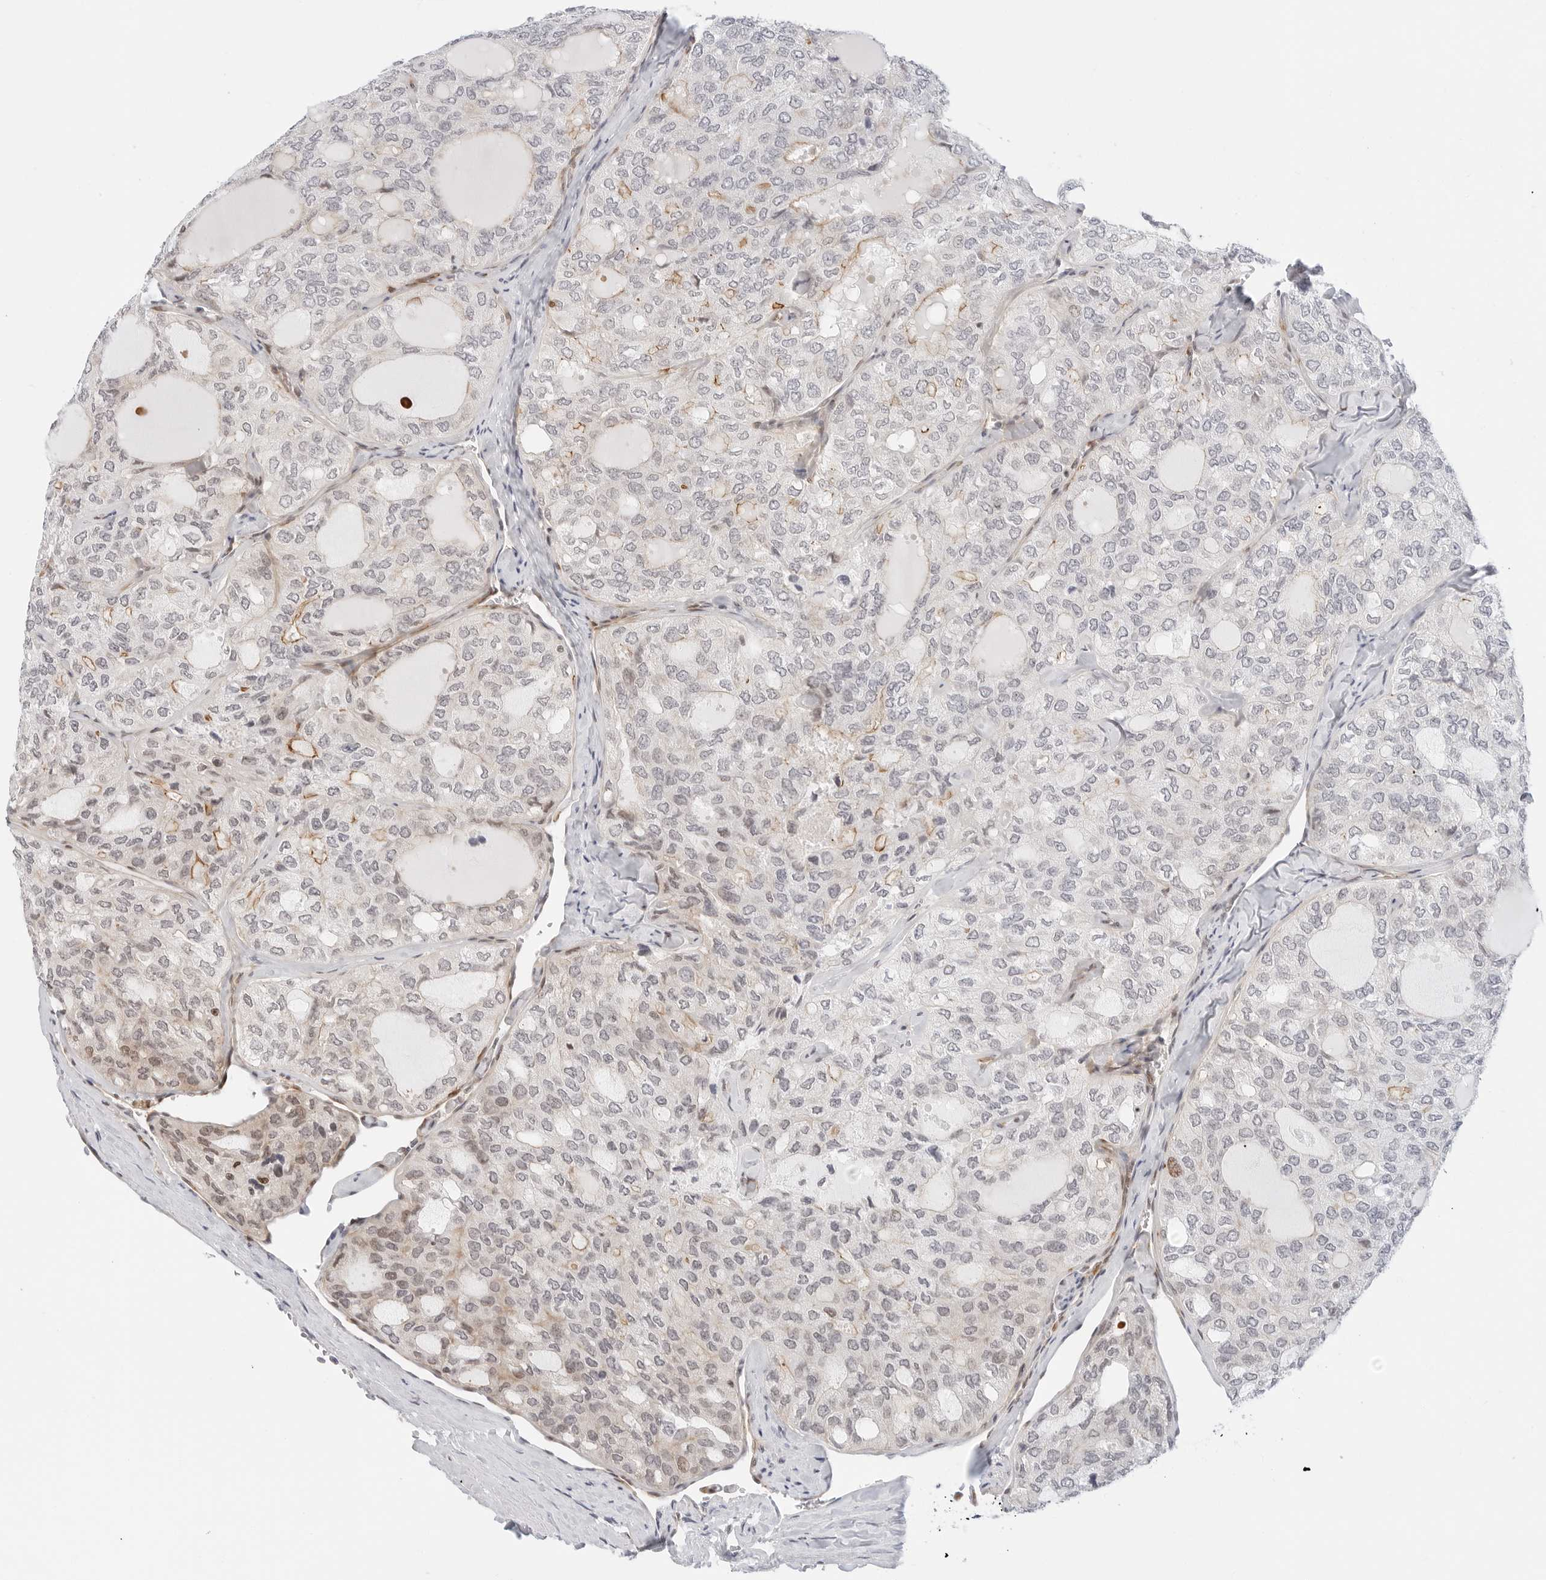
{"staining": {"intensity": "weak", "quantity": "<25%", "location": "nuclear"}, "tissue": "thyroid cancer", "cell_type": "Tumor cells", "image_type": "cancer", "snomed": [{"axis": "morphology", "description": "Follicular adenoma carcinoma, NOS"}, {"axis": "topography", "description": "Thyroid gland"}], "caption": "Protein analysis of thyroid cancer (follicular adenoma carcinoma) shows no significant positivity in tumor cells.", "gene": "ZNF613", "patient": {"sex": "male", "age": 75}}